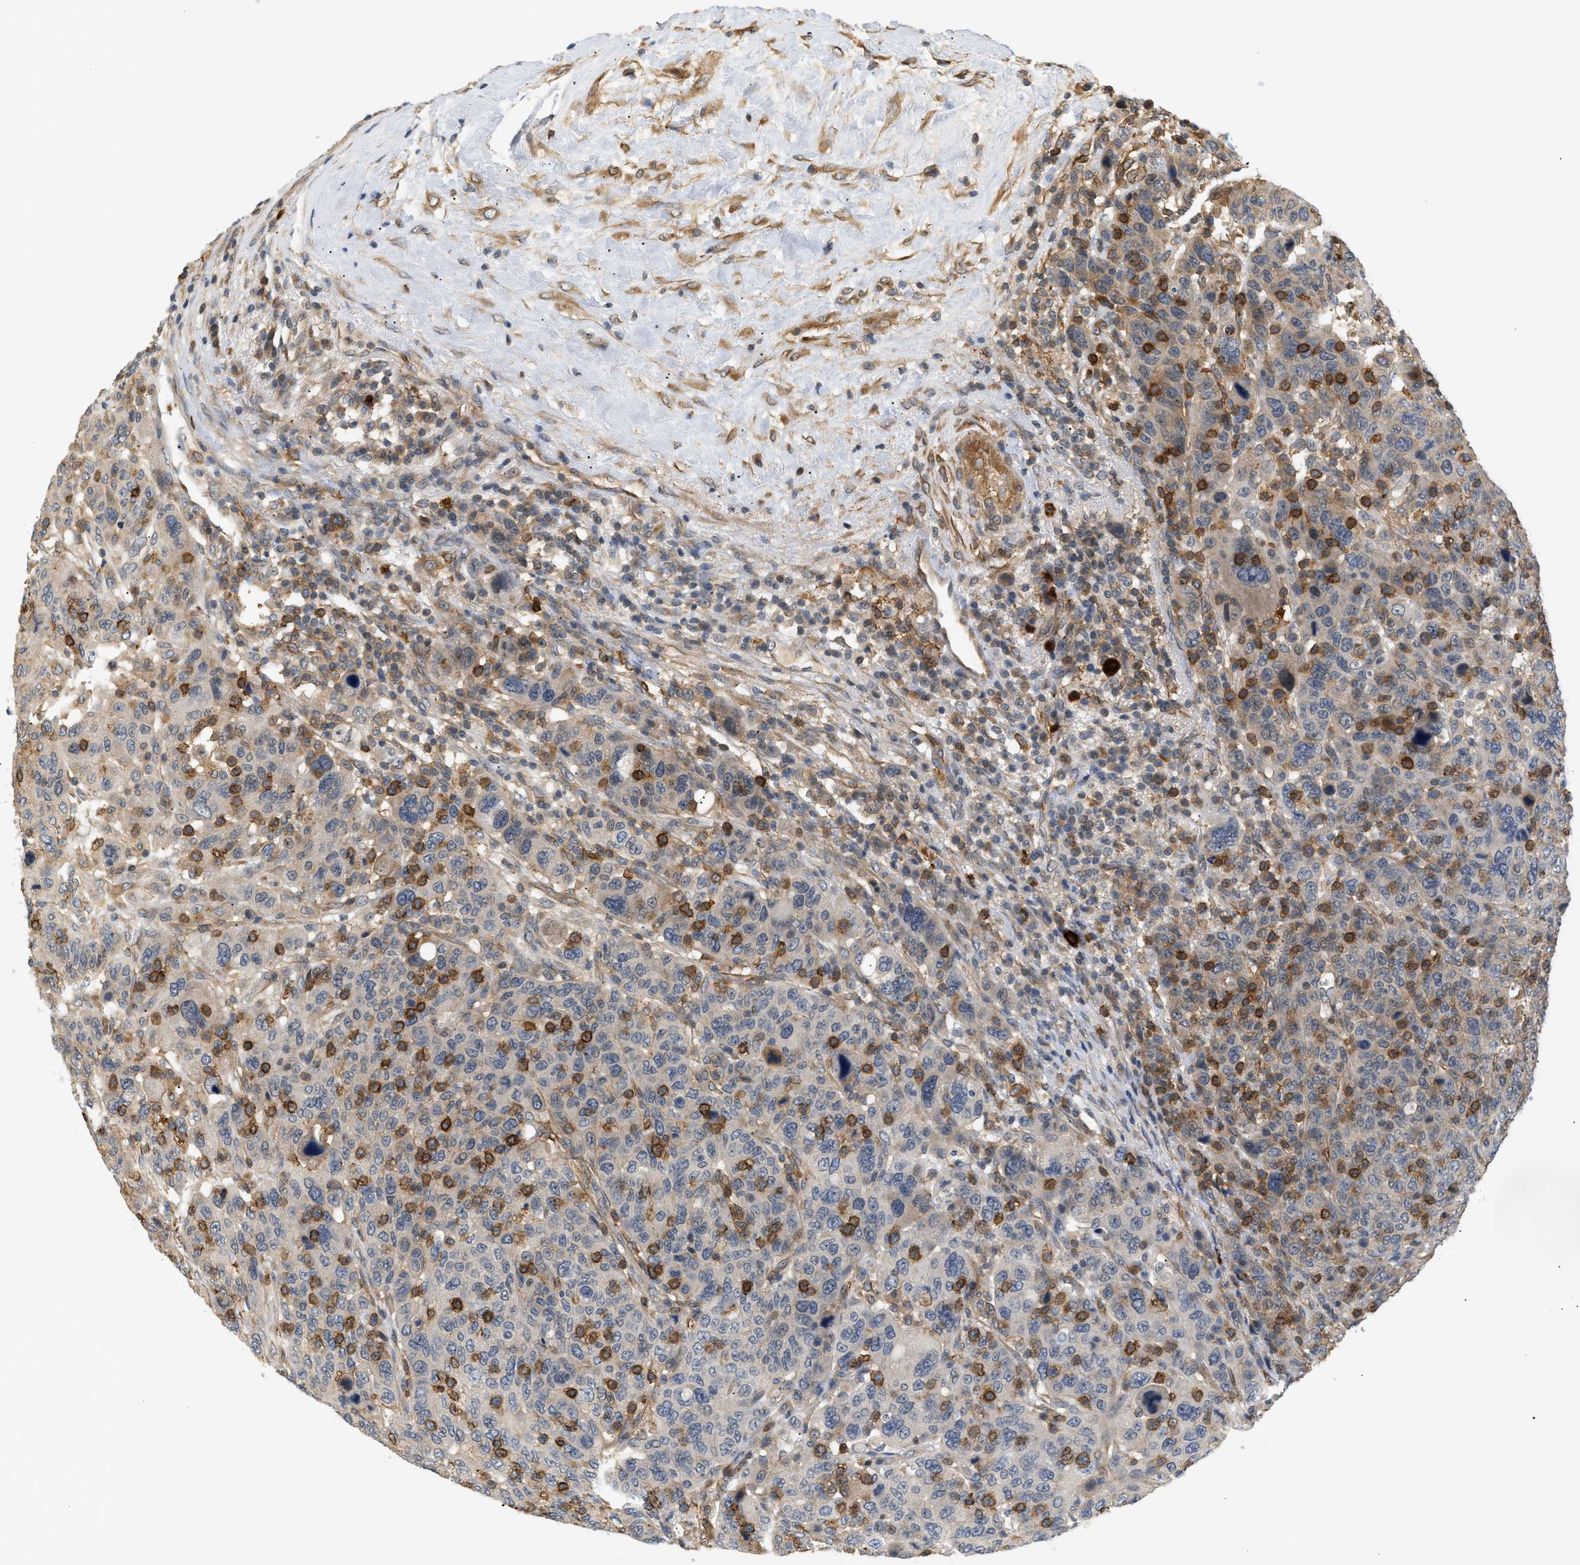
{"staining": {"intensity": "moderate", "quantity": "<25%", "location": "cytoplasmic/membranous"}, "tissue": "breast cancer", "cell_type": "Tumor cells", "image_type": "cancer", "snomed": [{"axis": "morphology", "description": "Duct carcinoma"}, {"axis": "topography", "description": "Breast"}], "caption": "An immunohistochemistry photomicrograph of neoplastic tissue is shown. Protein staining in brown shows moderate cytoplasmic/membranous positivity in breast cancer (intraductal carcinoma) within tumor cells. (brown staining indicates protein expression, while blue staining denotes nuclei).", "gene": "CORO2B", "patient": {"sex": "female", "age": 37}}